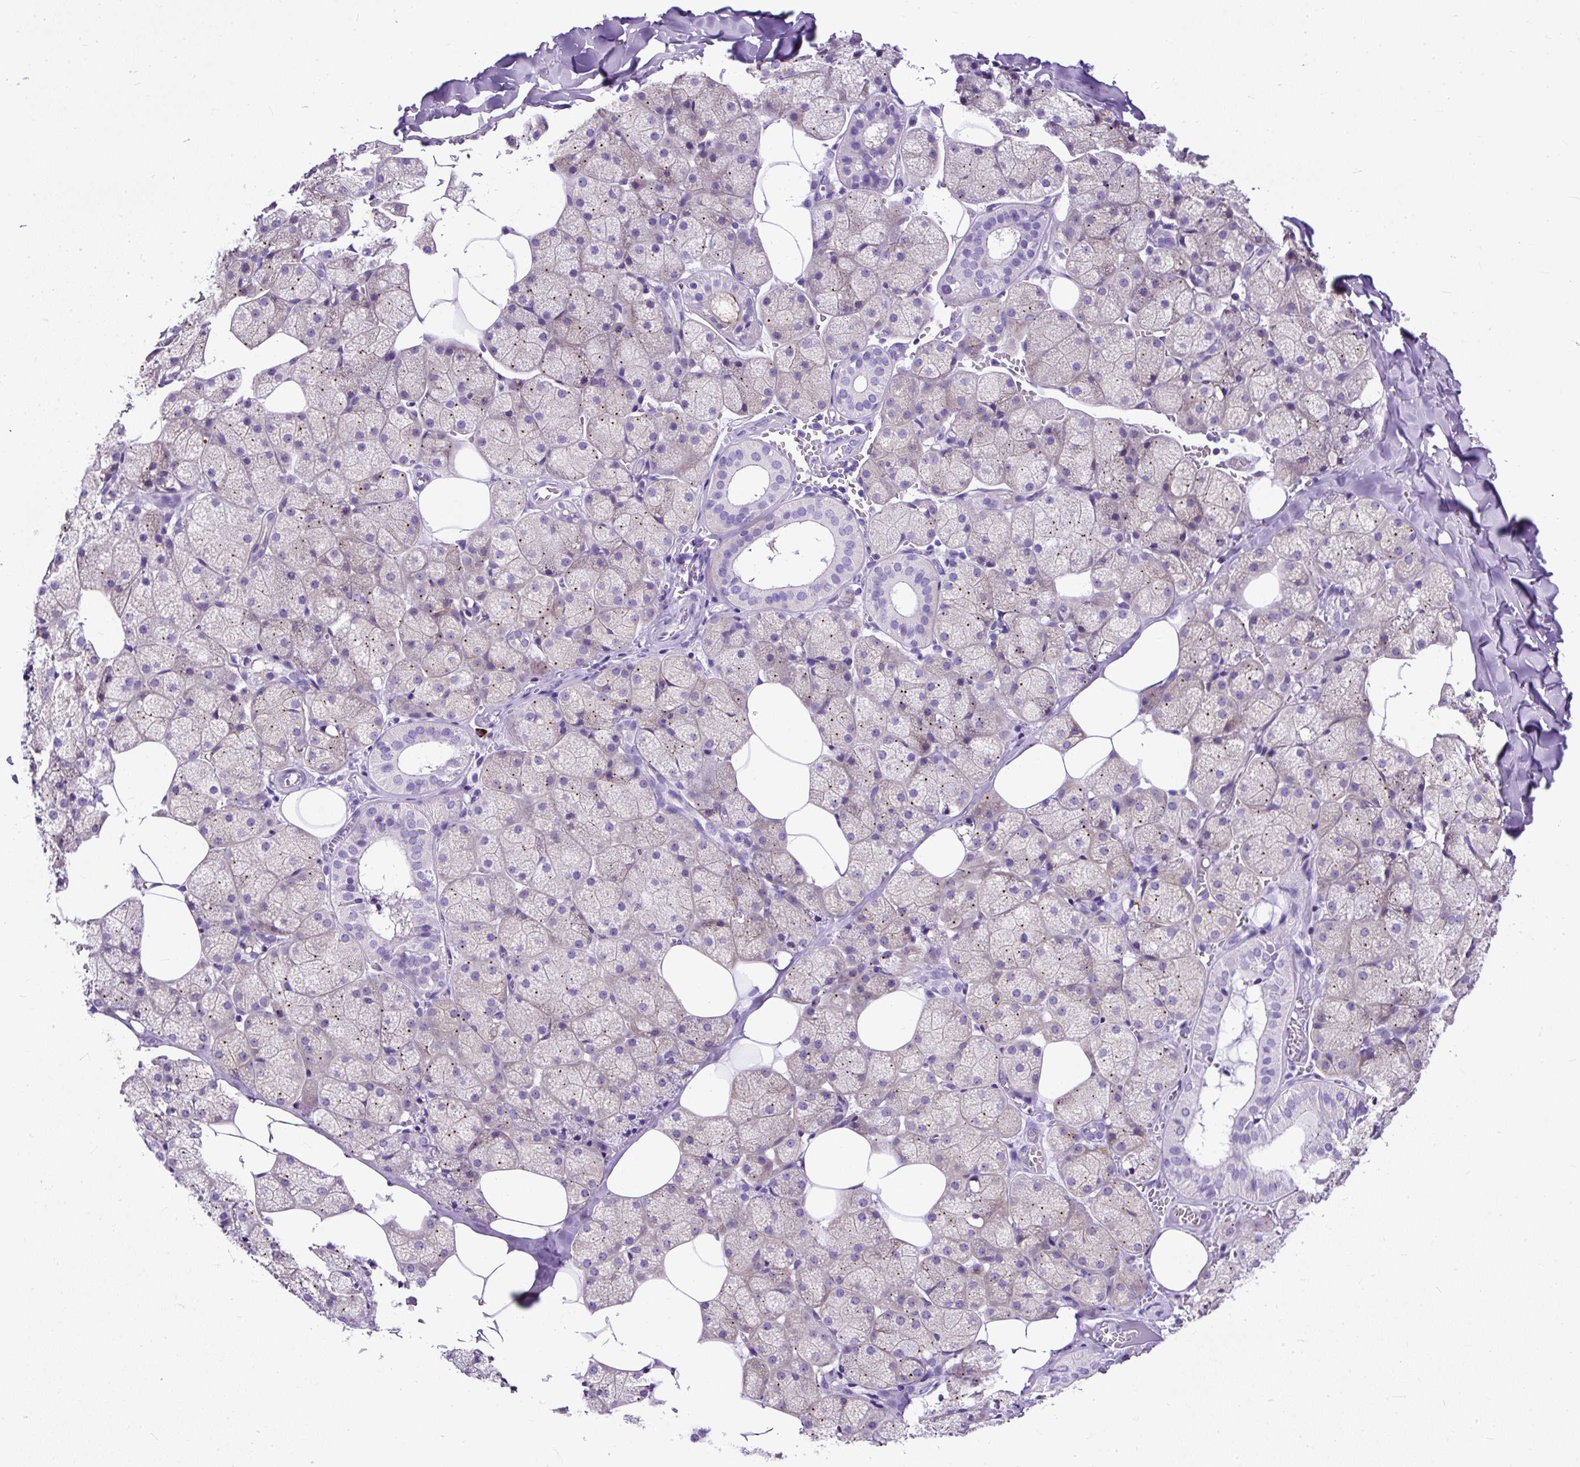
{"staining": {"intensity": "weak", "quantity": "<25%", "location": "cytoplasmic/membranous"}, "tissue": "salivary gland", "cell_type": "Glandular cells", "image_type": "normal", "snomed": [{"axis": "morphology", "description": "Normal tissue, NOS"}, {"axis": "topography", "description": "Salivary gland"}, {"axis": "topography", "description": "Peripheral nerve tissue"}], "caption": "A photomicrograph of human salivary gland is negative for staining in glandular cells. Brightfield microscopy of IHC stained with DAB (3,3'-diaminobenzidine) (brown) and hematoxylin (blue), captured at high magnification.", "gene": "STOX2", "patient": {"sex": "male", "age": 38}}